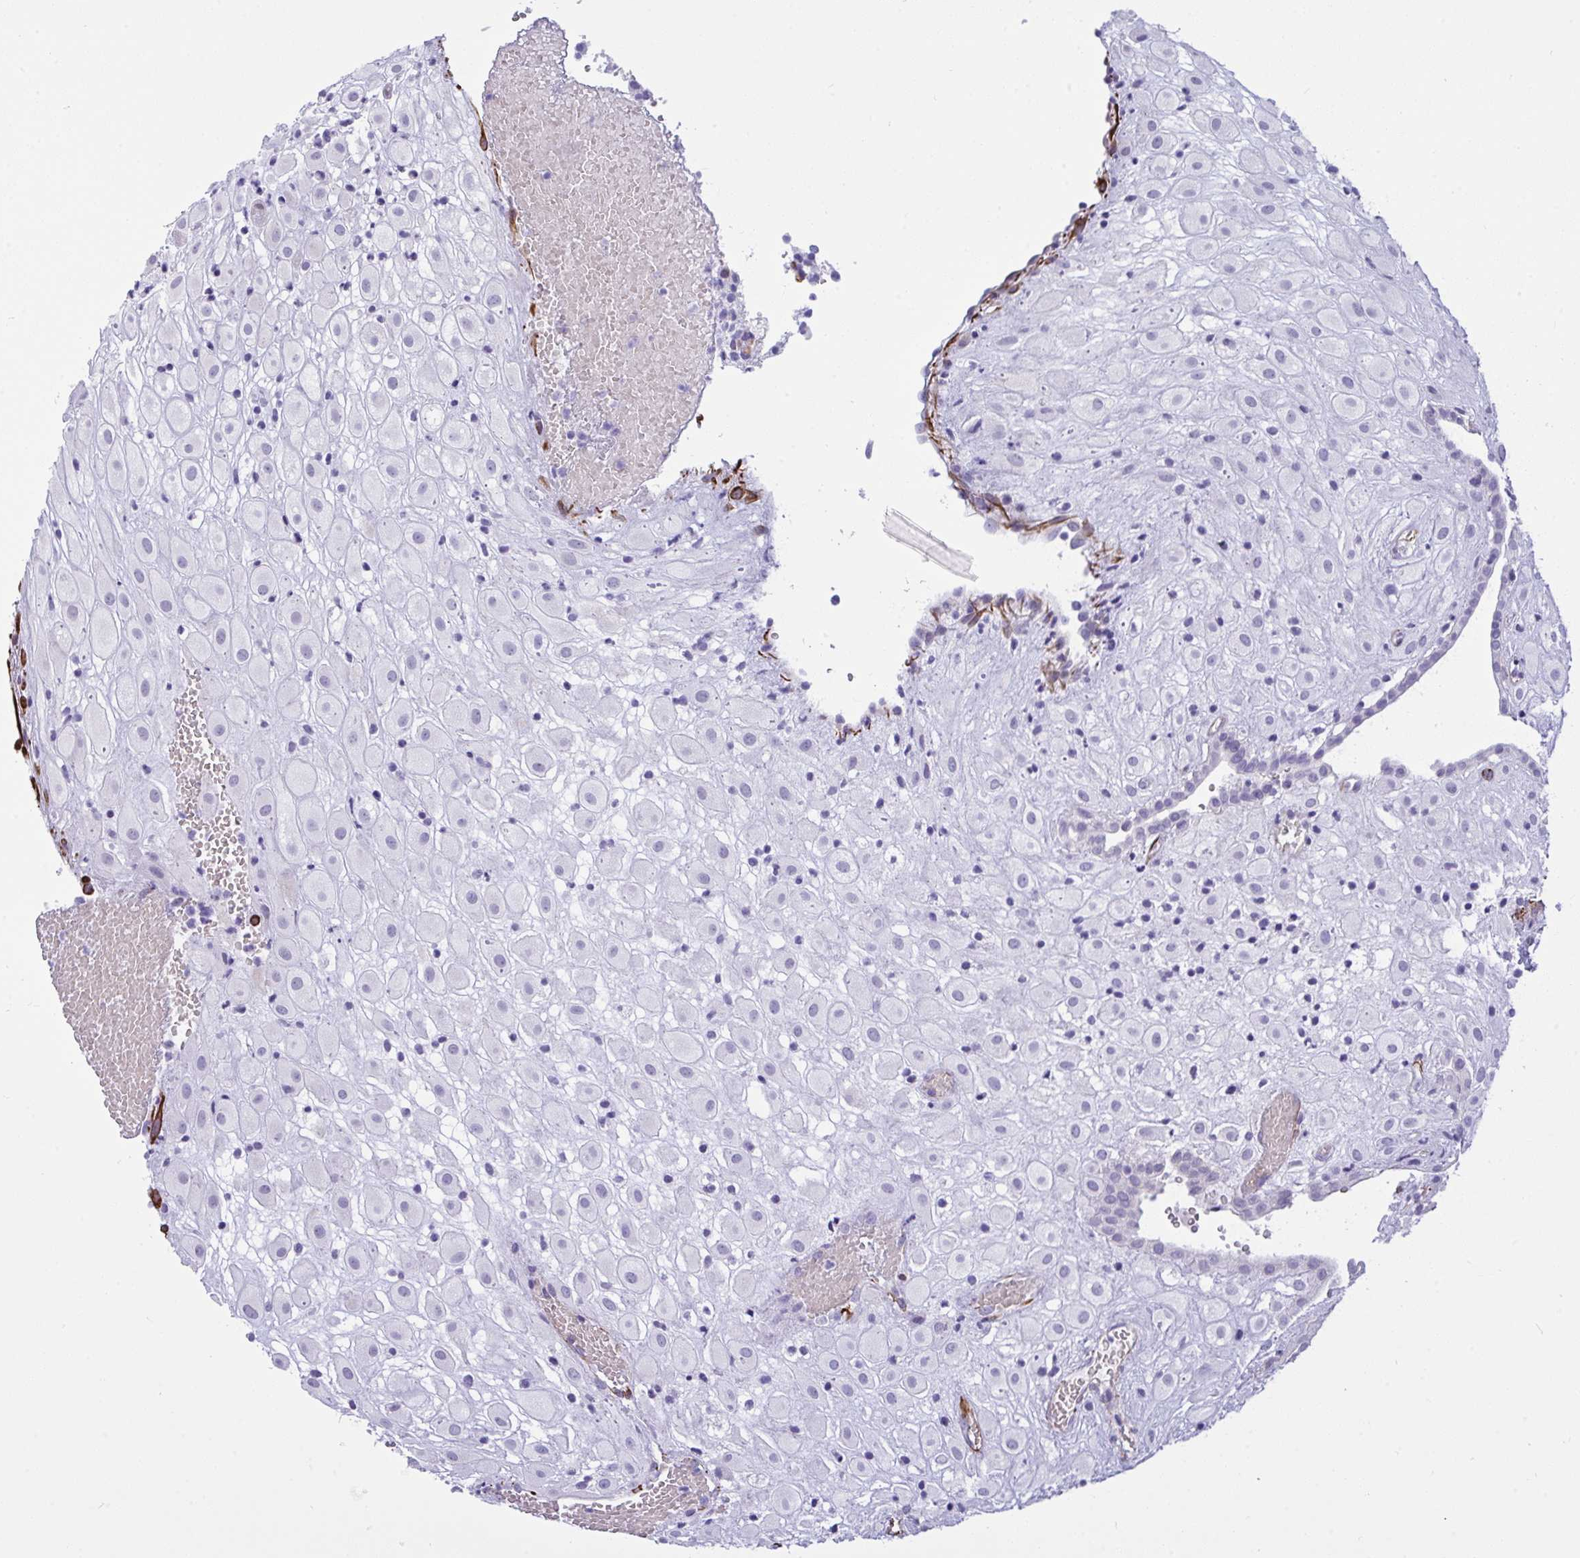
{"staining": {"intensity": "negative", "quantity": "none", "location": "none"}, "tissue": "placenta", "cell_type": "Decidual cells", "image_type": "normal", "snomed": [{"axis": "morphology", "description": "Normal tissue, NOS"}, {"axis": "topography", "description": "Placenta"}], "caption": "This is an immunohistochemistry photomicrograph of benign human placenta. There is no positivity in decidual cells.", "gene": "SLC35B1", "patient": {"sex": "female", "age": 24}}